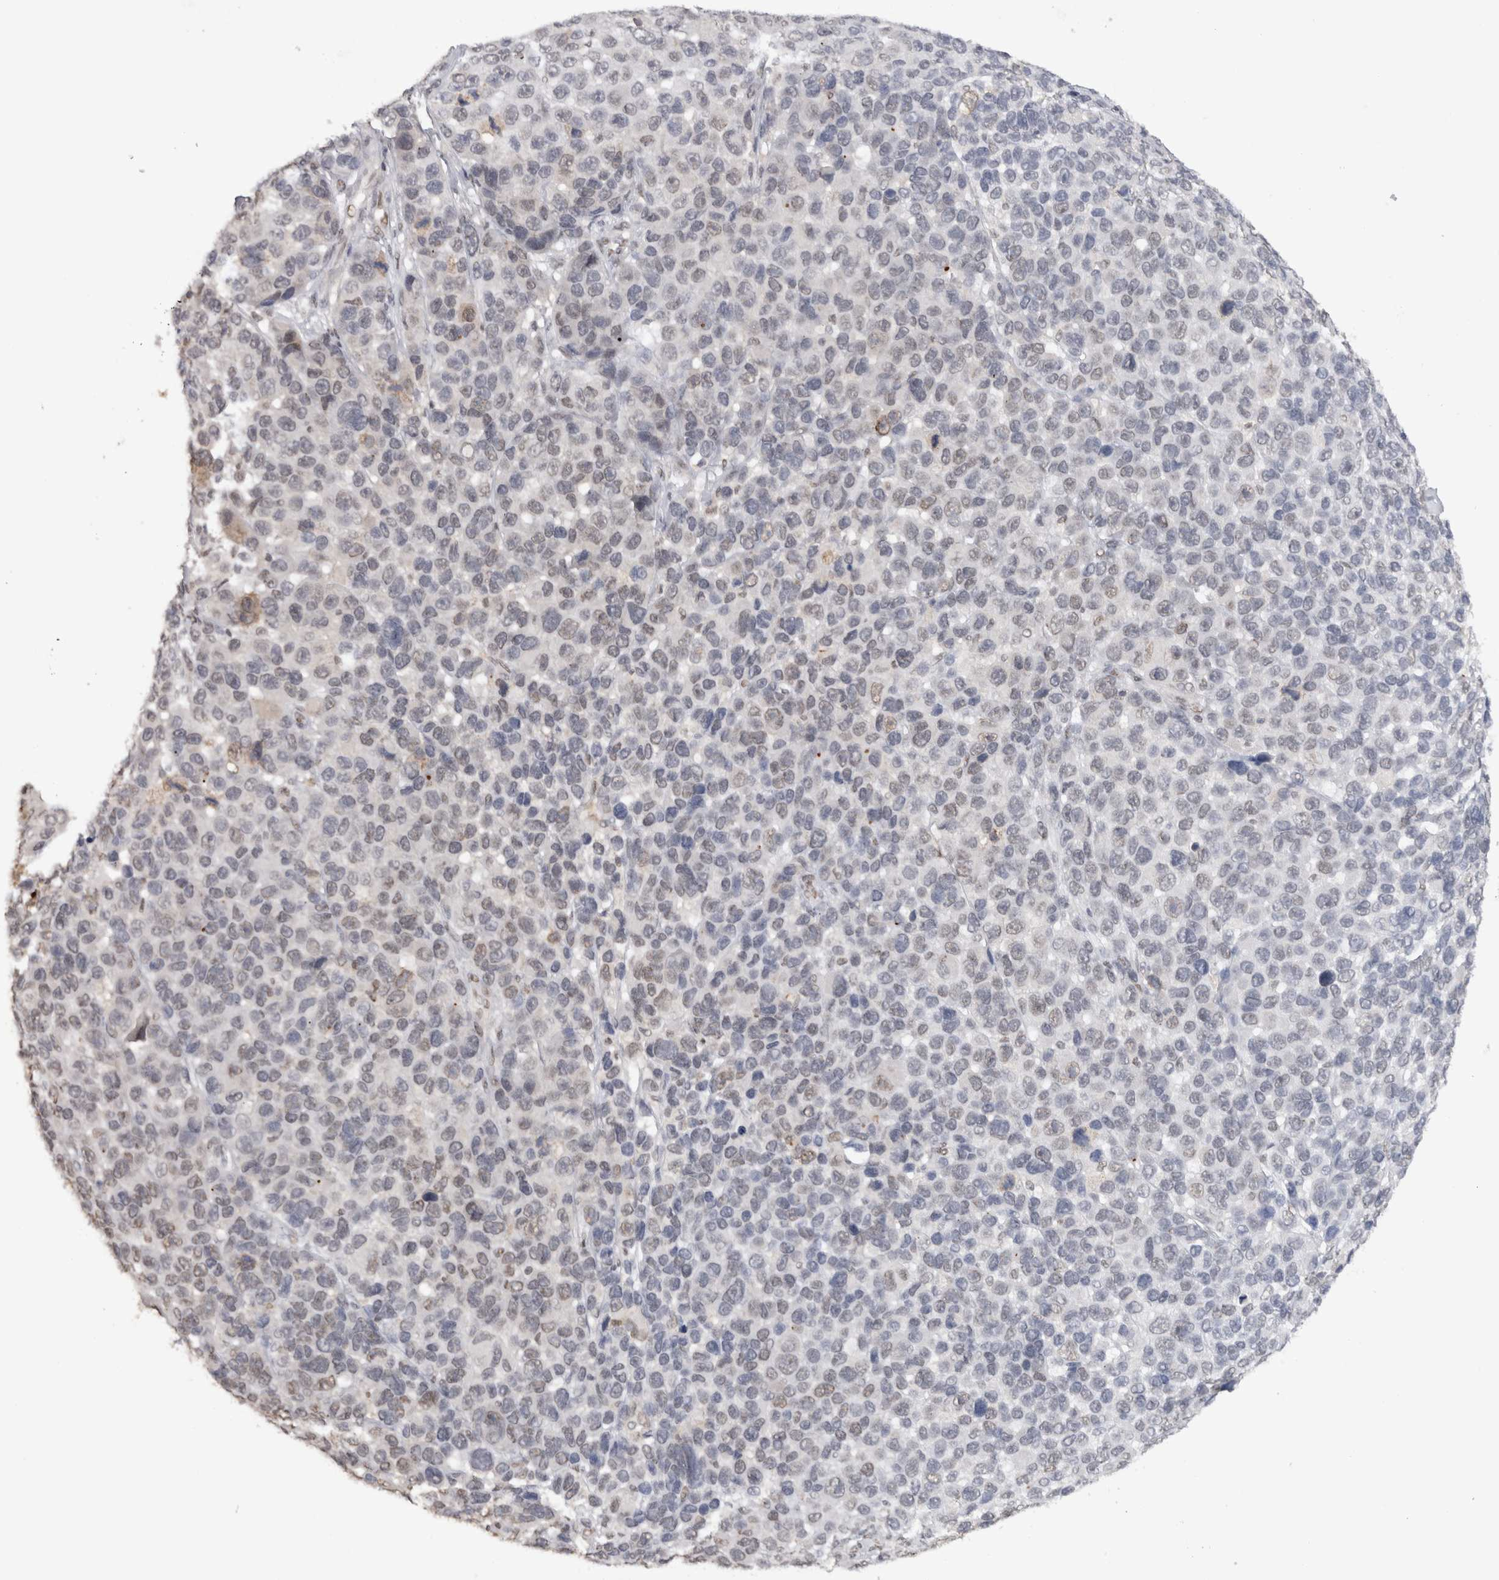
{"staining": {"intensity": "negative", "quantity": "none", "location": "none"}, "tissue": "melanoma", "cell_type": "Tumor cells", "image_type": "cancer", "snomed": [{"axis": "morphology", "description": "Malignant melanoma, NOS"}, {"axis": "topography", "description": "Skin"}], "caption": "Immunohistochemistry (IHC) of malignant melanoma reveals no positivity in tumor cells.", "gene": "RPS6KA2", "patient": {"sex": "male", "age": 53}}